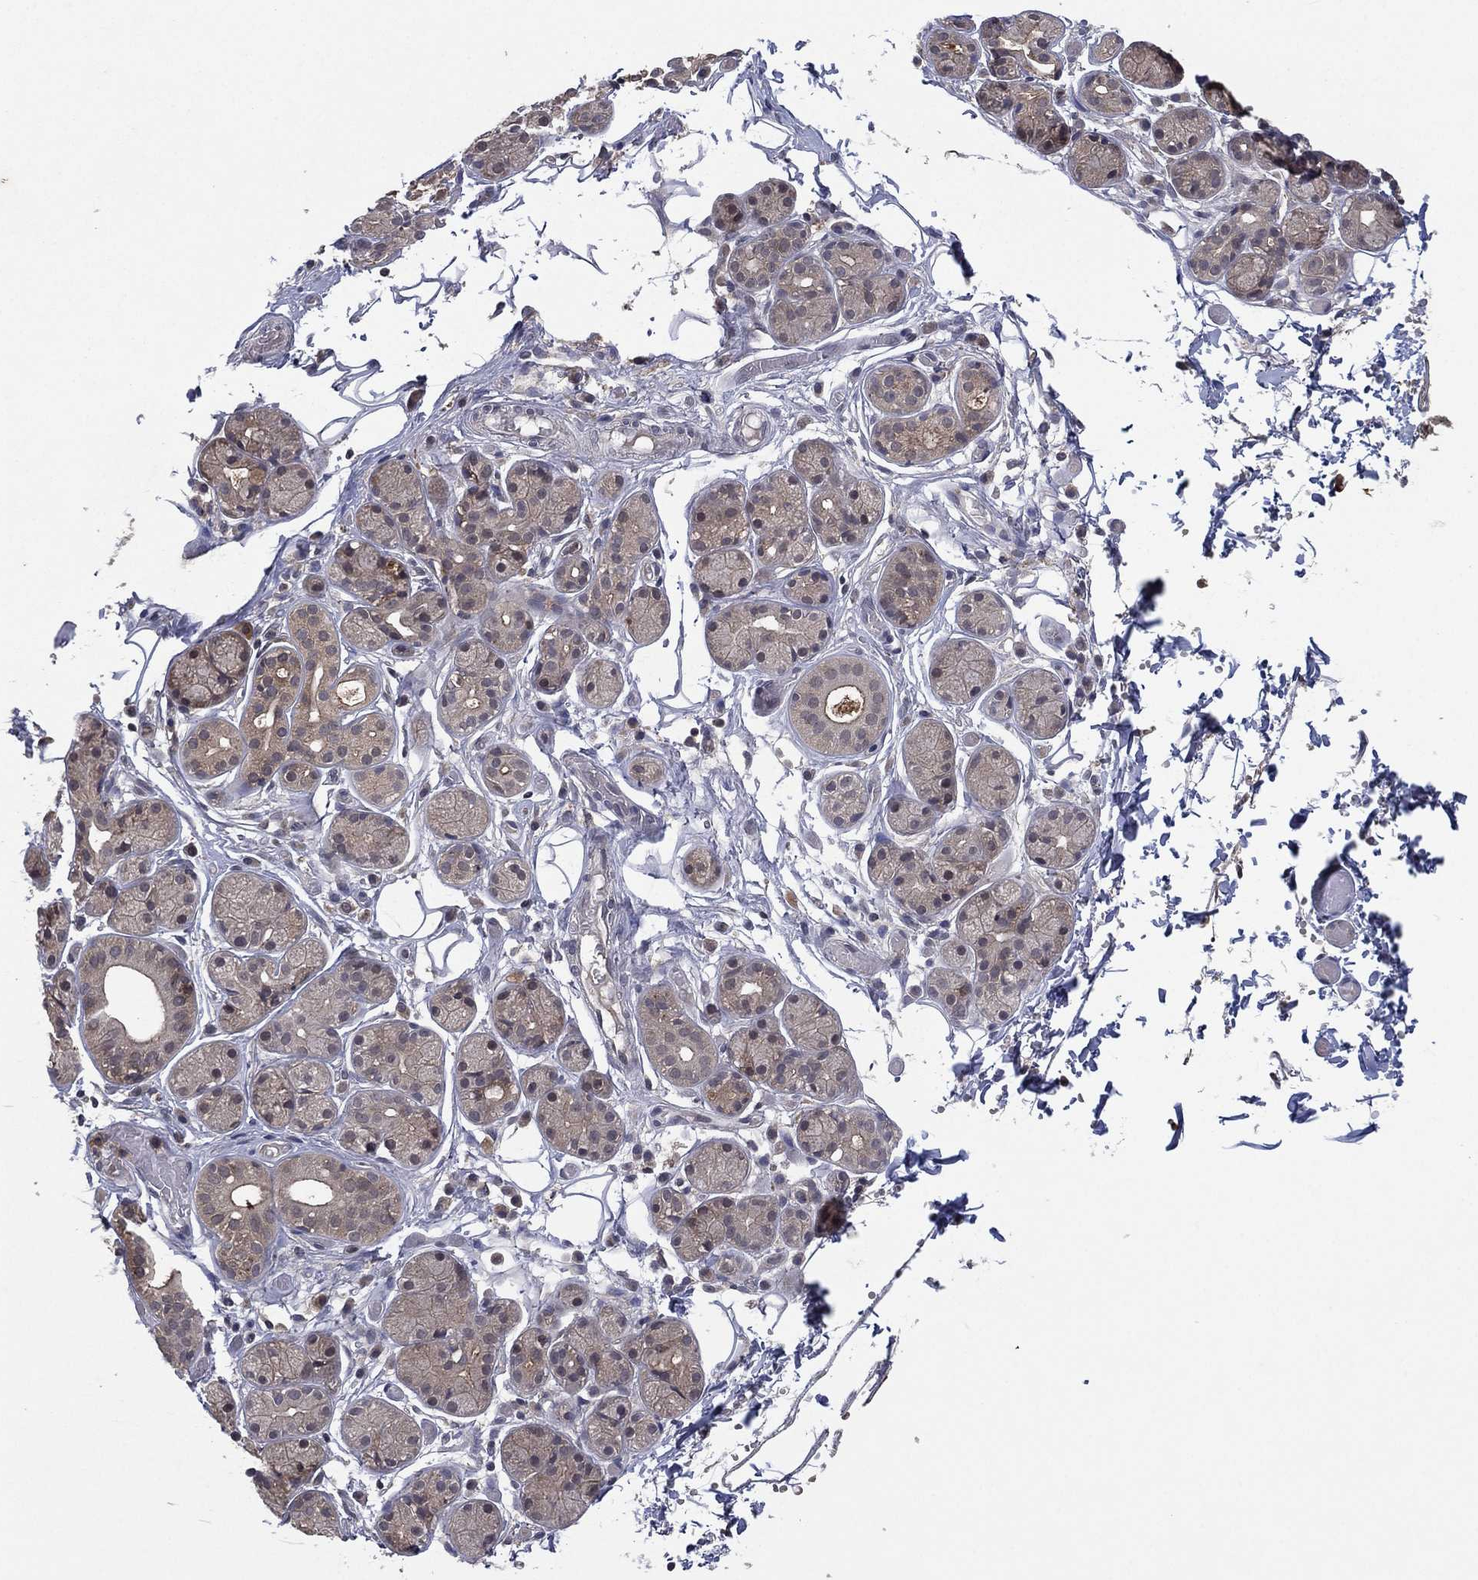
{"staining": {"intensity": "negative", "quantity": "none", "location": "none"}, "tissue": "salivary gland", "cell_type": "Glandular cells", "image_type": "normal", "snomed": [{"axis": "morphology", "description": "Normal tissue, NOS"}, {"axis": "topography", "description": "Salivary gland"}, {"axis": "topography", "description": "Peripheral nerve tissue"}], "caption": "Micrograph shows no significant protein positivity in glandular cells of benign salivary gland. The staining was performed using DAB to visualize the protein expression in brown, while the nuclei were stained in blue with hematoxylin (Magnification: 20x).", "gene": "ATG4B", "patient": {"sex": "male", "age": 71}}